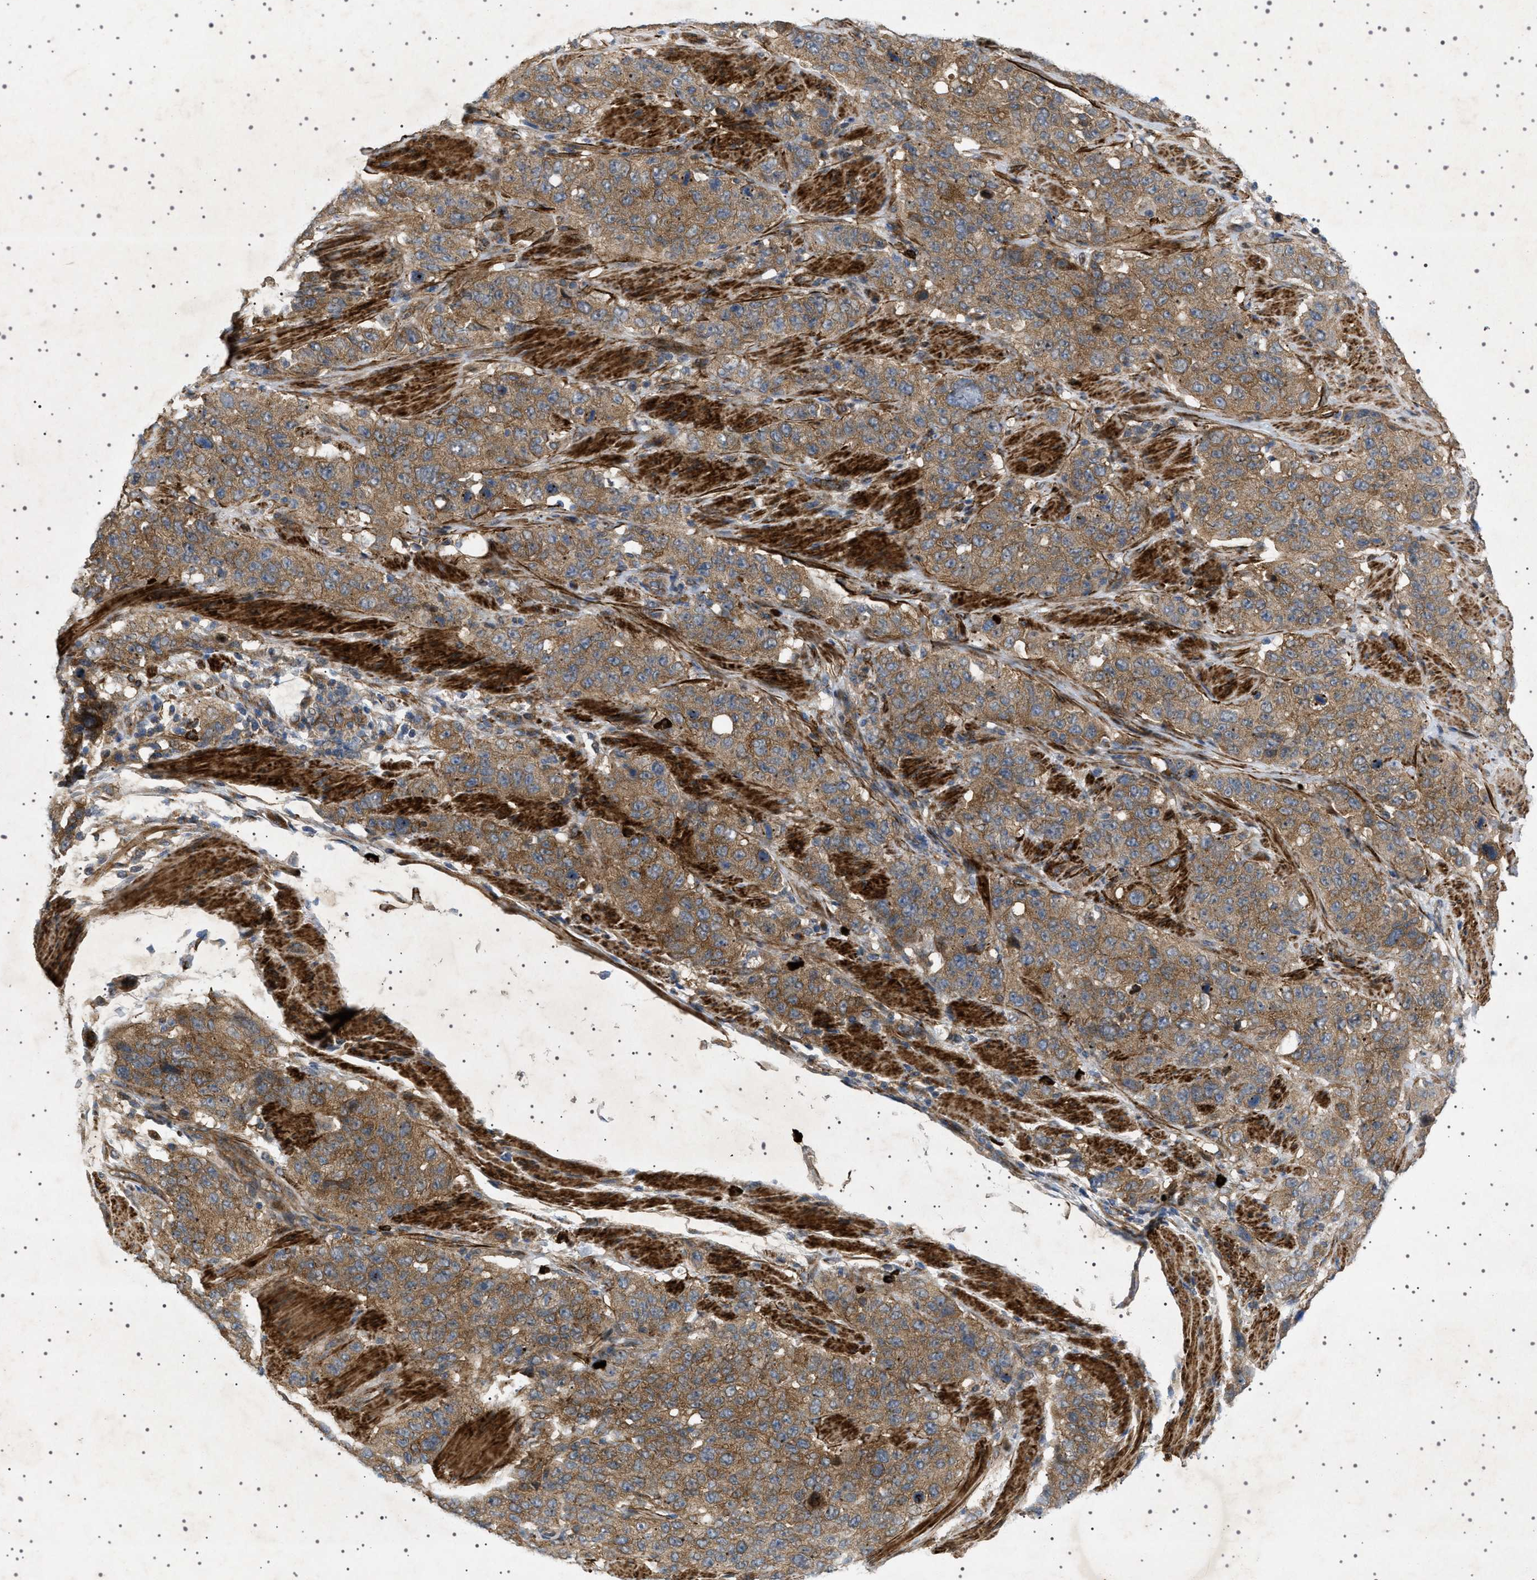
{"staining": {"intensity": "moderate", "quantity": ">75%", "location": "cytoplasmic/membranous"}, "tissue": "stomach cancer", "cell_type": "Tumor cells", "image_type": "cancer", "snomed": [{"axis": "morphology", "description": "Adenocarcinoma, NOS"}, {"axis": "topography", "description": "Stomach"}], "caption": "Stomach cancer stained for a protein (brown) shows moderate cytoplasmic/membranous positive staining in about >75% of tumor cells.", "gene": "CCDC186", "patient": {"sex": "male", "age": 48}}